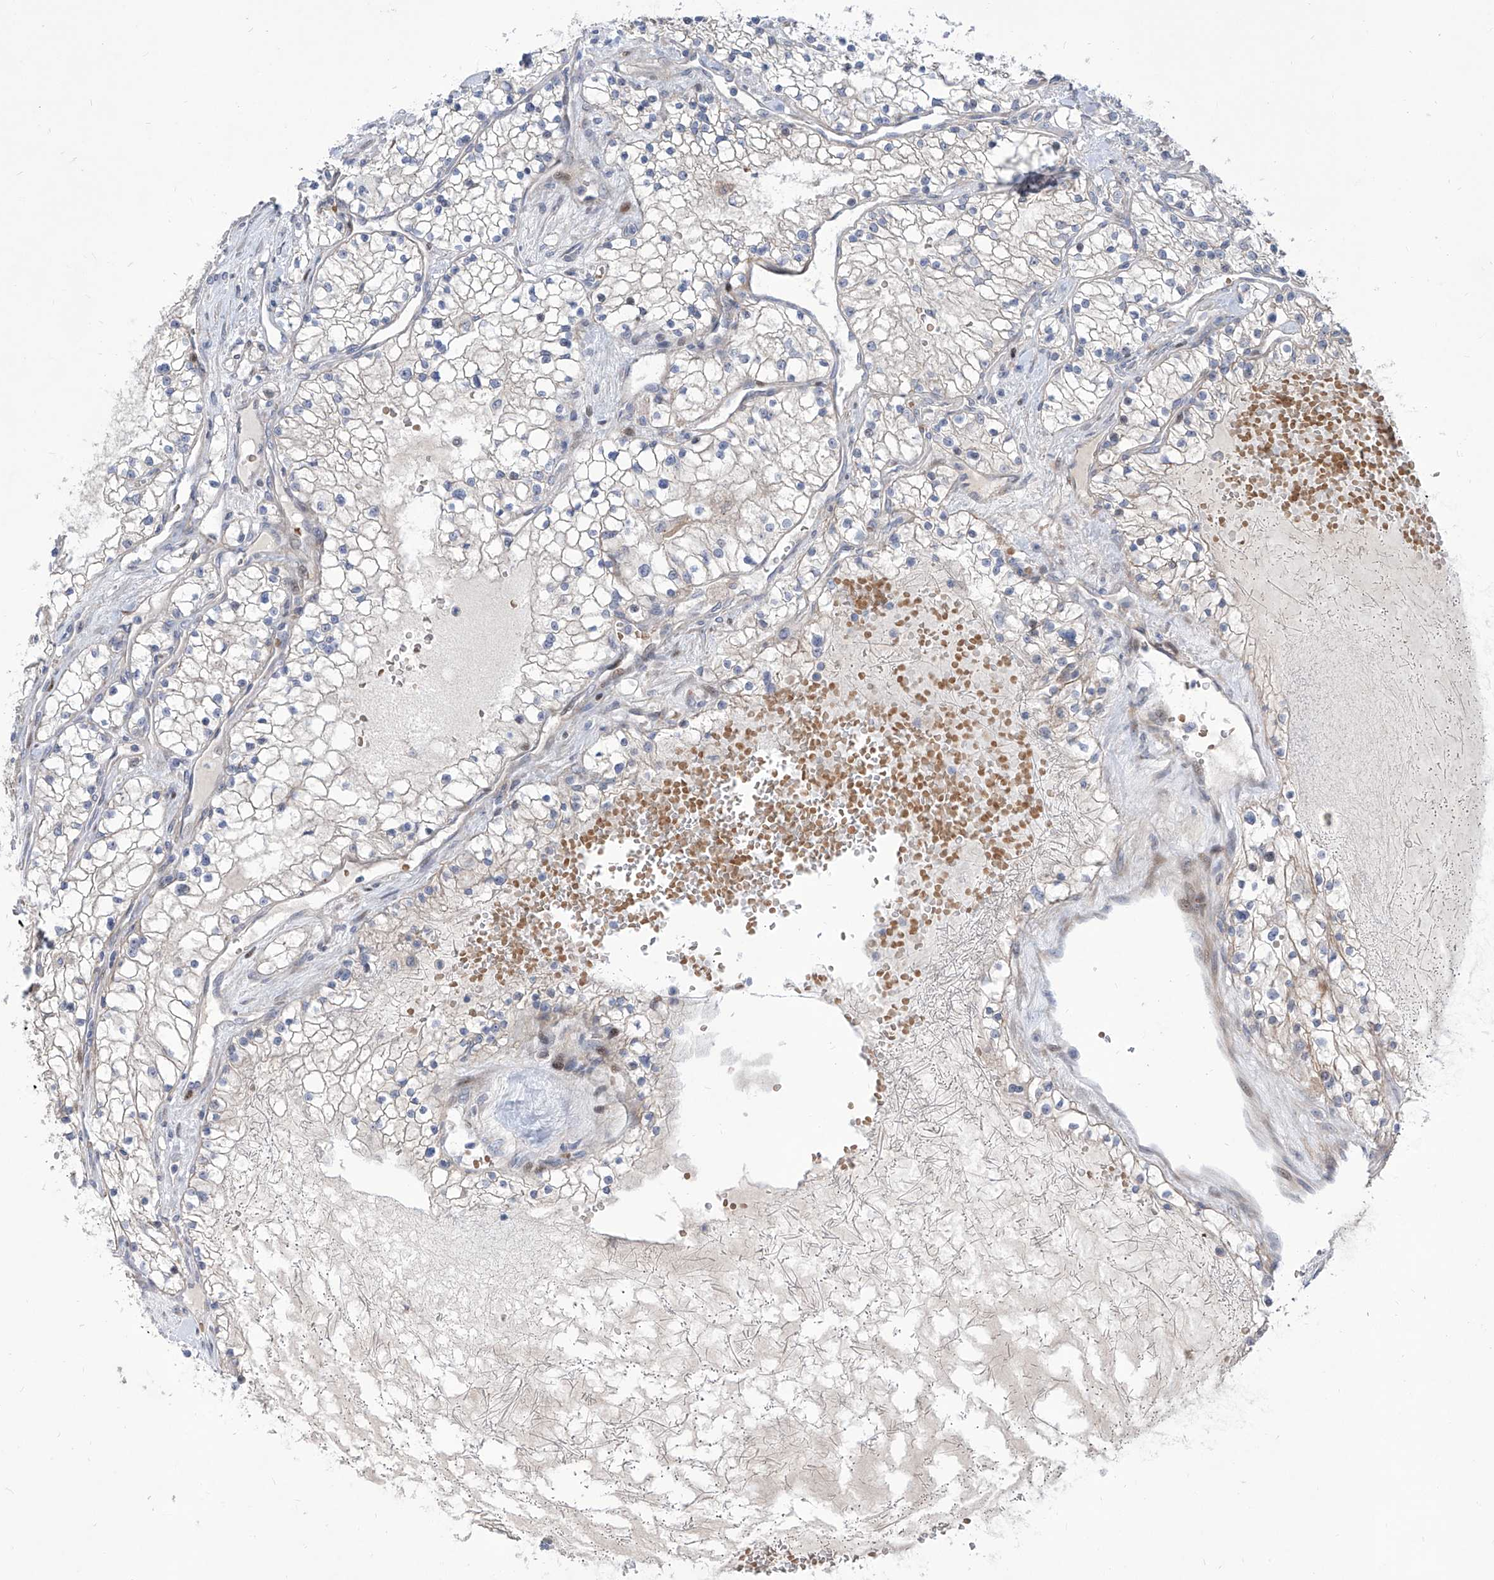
{"staining": {"intensity": "negative", "quantity": "none", "location": "none"}, "tissue": "renal cancer", "cell_type": "Tumor cells", "image_type": "cancer", "snomed": [{"axis": "morphology", "description": "Normal tissue, NOS"}, {"axis": "morphology", "description": "Adenocarcinoma, NOS"}, {"axis": "topography", "description": "Kidney"}], "caption": "Renal adenocarcinoma was stained to show a protein in brown. There is no significant staining in tumor cells. (DAB (3,3'-diaminobenzidine) IHC, high magnification).", "gene": "LRRC1", "patient": {"sex": "male", "age": 68}}